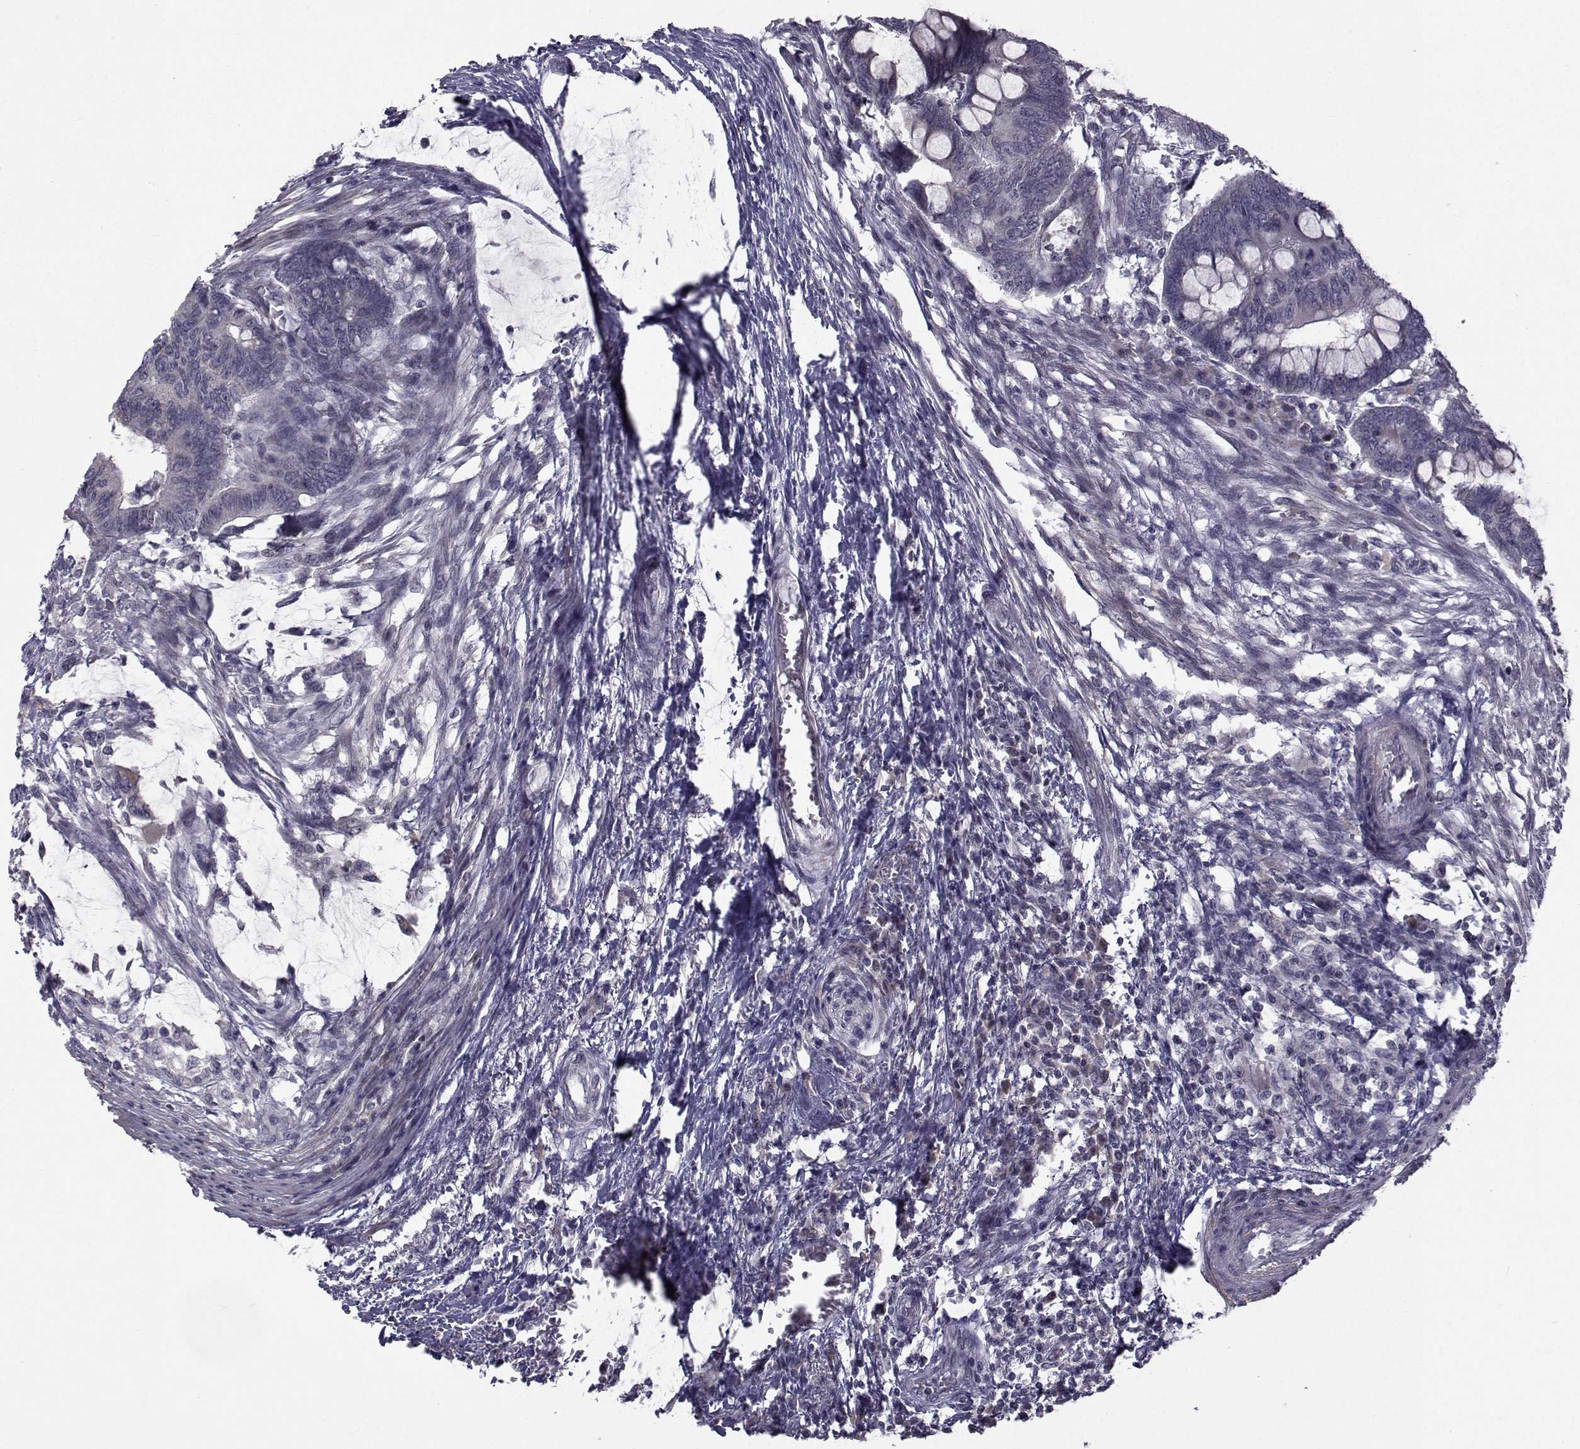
{"staining": {"intensity": "negative", "quantity": "none", "location": "none"}, "tissue": "colorectal cancer", "cell_type": "Tumor cells", "image_type": "cancer", "snomed": [{"axis": "morphology", "description": "Normal tissue, NOS"}, {"axis": "morphology", "description": "Adenocarcinoma, NOS"}, {"axis": "topography", "description": "Rectum"}, {"axis": "topography", "description": "Peripheral nerve tissue"}], "caption": "Tumor cells are negative for protein expression in human colorectal cancer.", "gene": "FDXR", "patient": {"sex": "male", "age": 92}}